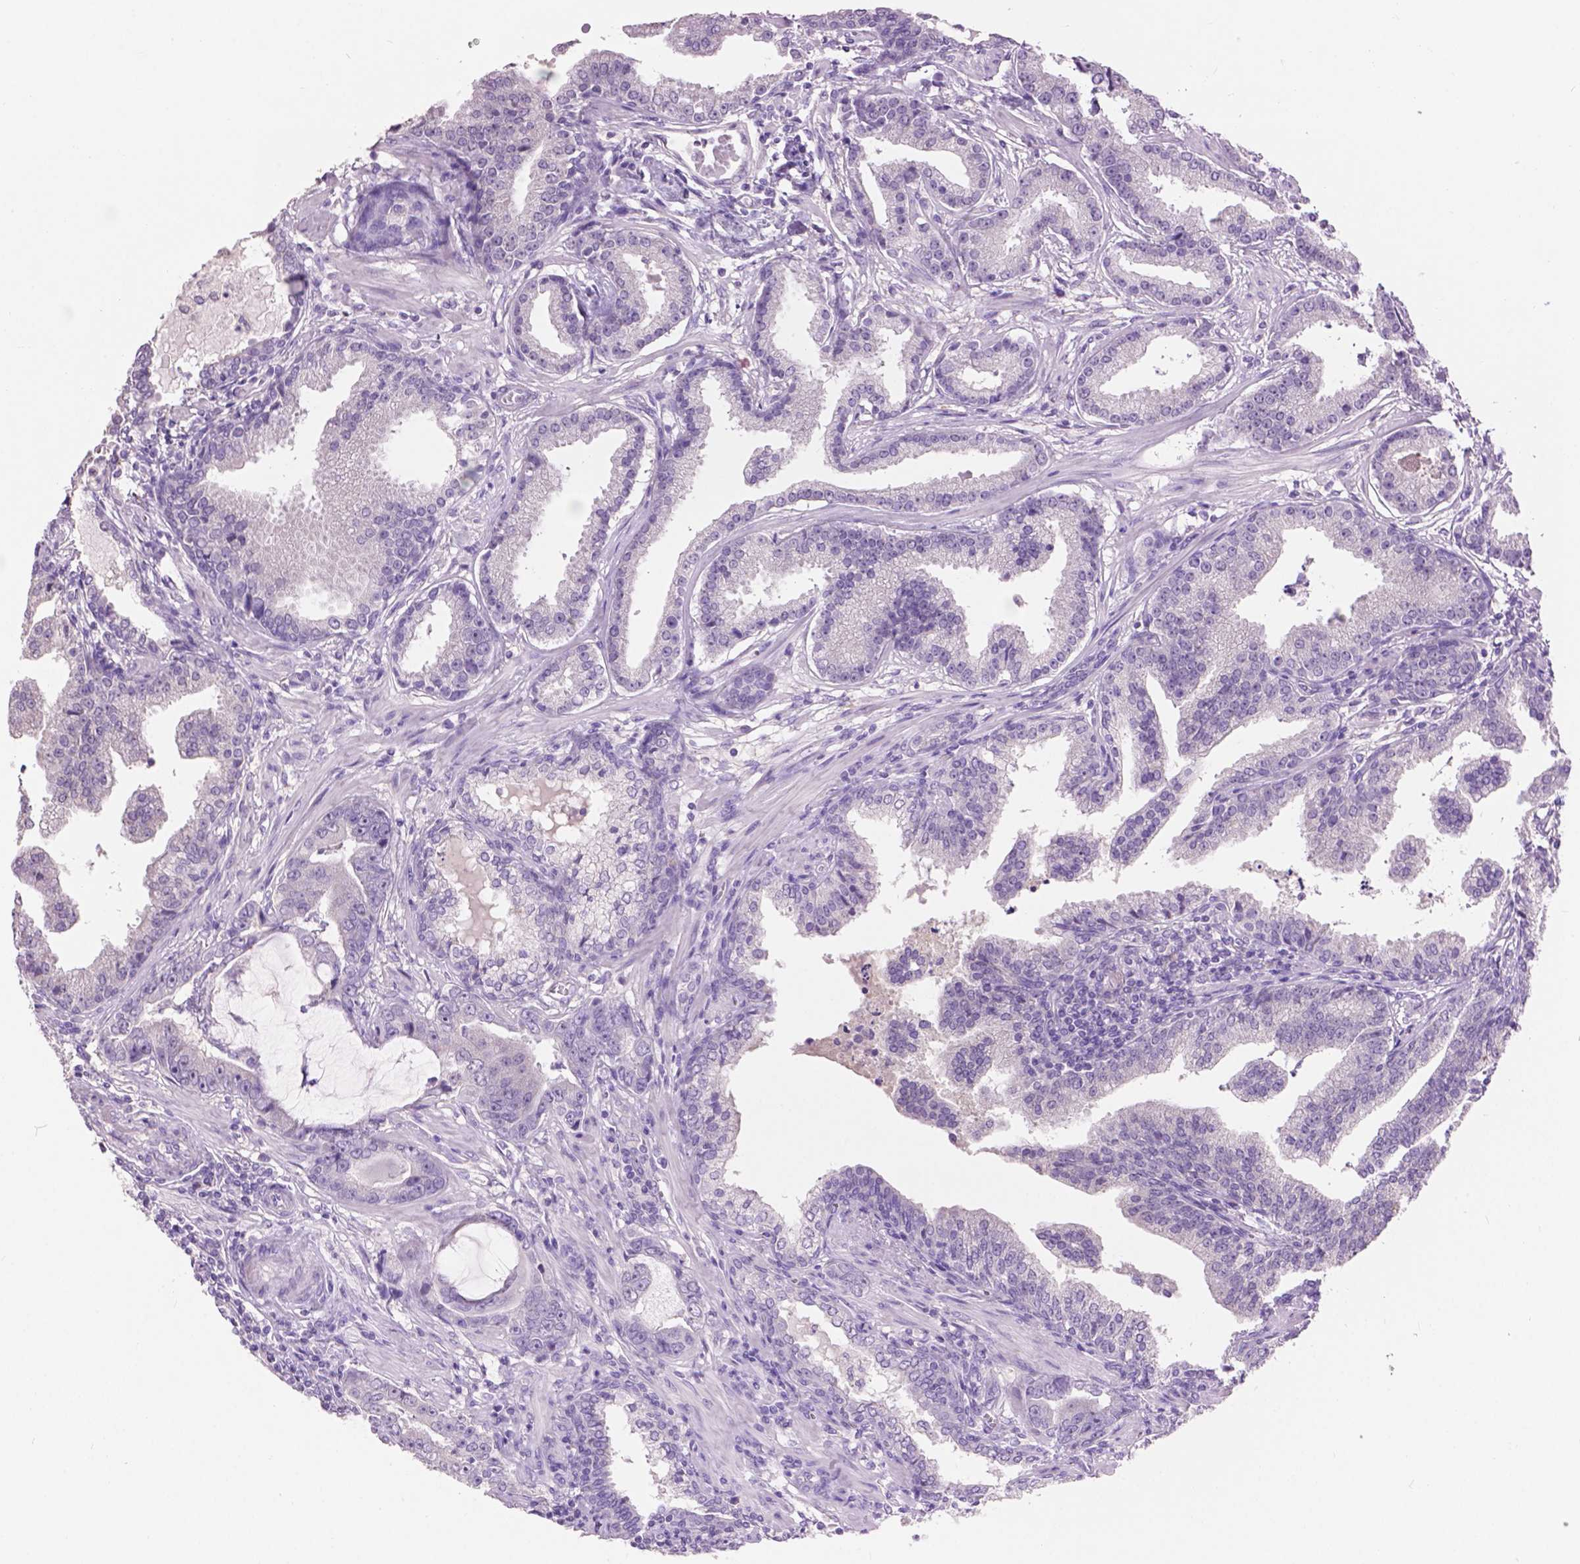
{"staining": {"intensity": "negative", "quantity": "none", "location": "none"}, "tissue": "prostate cancer", "cell_type": "Tumor cells", "image_type": "cancer", "snomed": [{"axis": "morphology", "description": "Adenocarcinoma, NOS"}, {"axis": "topography", "description": "Prostate"}], "caption": "Tumor cells show no significant protein expression in adenocarcinoma (prostate). (DAB IHC, high magnification).", "gene": "CRYBA4", "patient": {"sex": "male", "age": 64}}